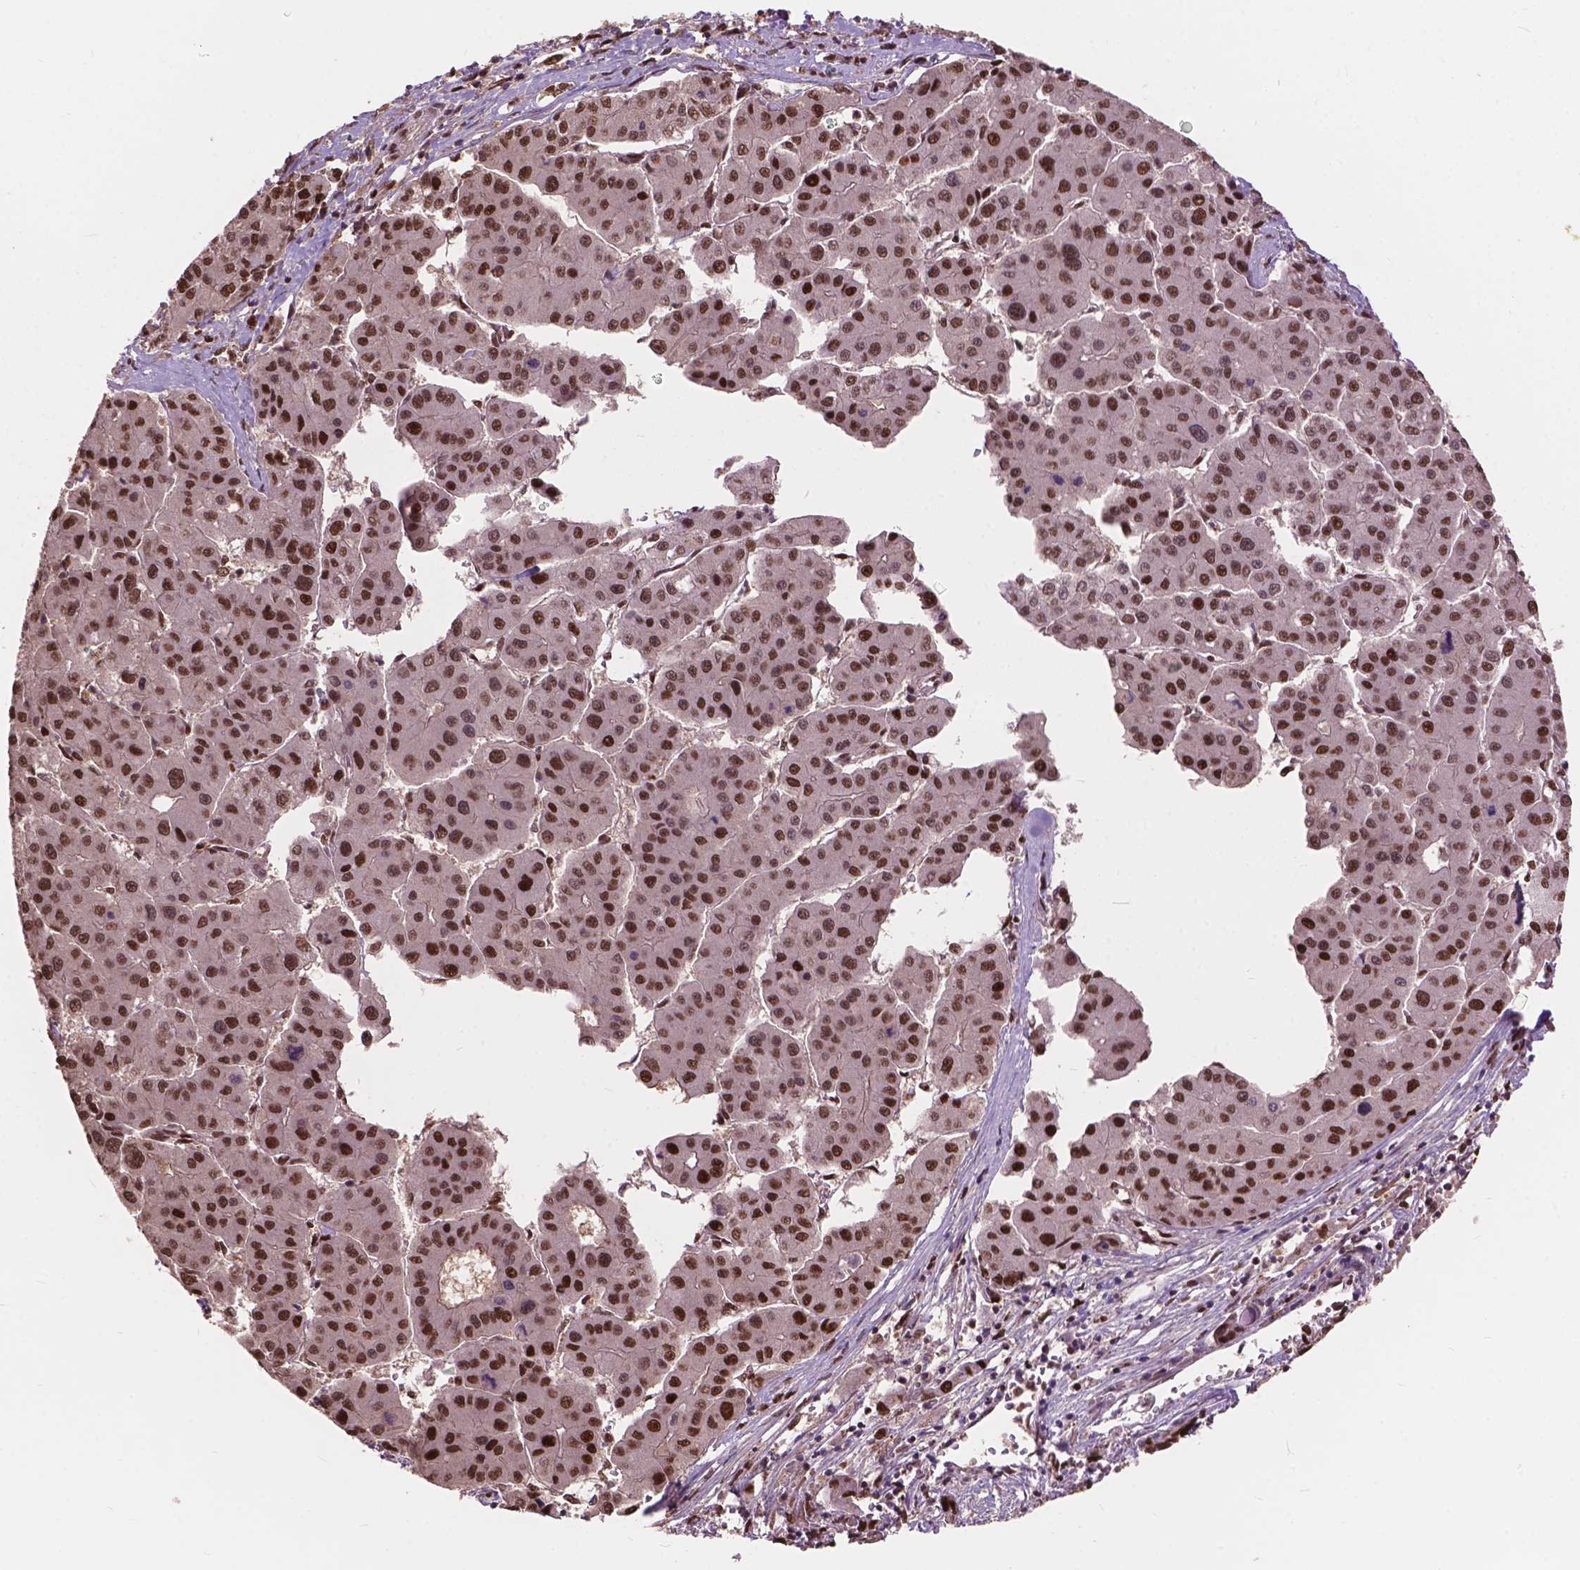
{"staining": {"intensity": "strong", "quantity": ">75%", "location": "nuclear"}, "tissue": "liver cancer", "cell_type": "Tumor cells", "image_type": "cancer", "snomed": [{"axis": "morphology", "description": "Carcinoma, Hepatocellular, NOS"}, {"axis": "topography", "description": "Liver"}], "caption": "Immunohistochemistry staining of liver cancer, which displays high levels of strong nuclear expression in about >75% of tumor cells indicating strong nuclear protein staining. The staining was performed using DAB (brown) for protein detection and nuclei were counterstained in hematoxylin (blue).", "gene": "ANP32B", "patient": {"sex": "male", "age": 73}}